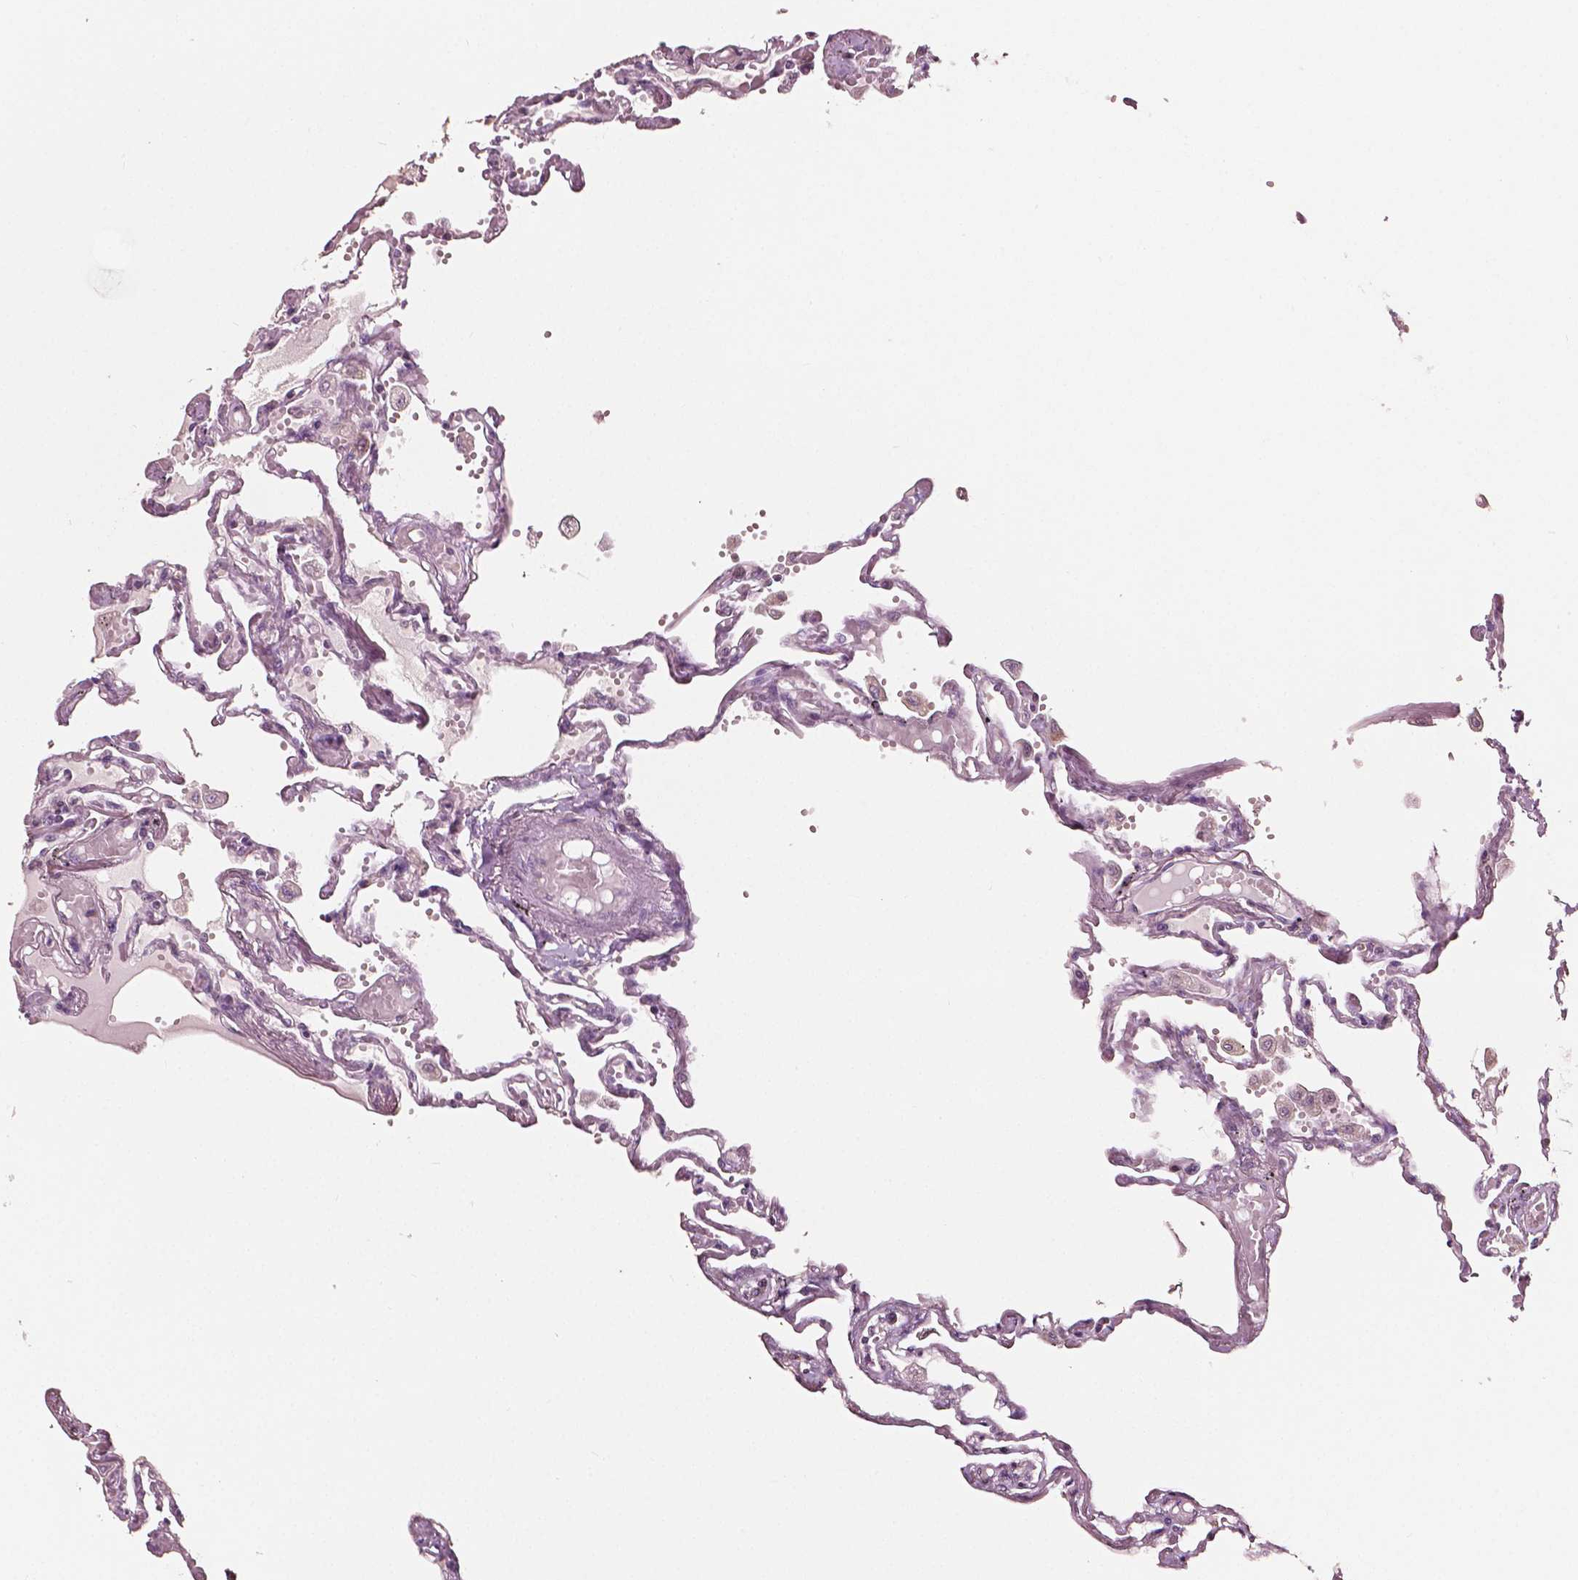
{"staining": {"intensity": "moderate", "quantity": "<25%", "location": "cytoplasmic/membranous"}, "tissue": "lung", "cell_type": "Alveolar cells", "image_type": "normal", "snomed": [{"axis": "morphology", "description": "Normal tissue, NOS"}, {"axis": "morphology", "description": "Adenocarcinoma, NOS"}, {"axis": "topography", "description": "Cartilage tissue"}, {"axis": "topography", "description": "Lung"}], "caption": "Alveolar cells display low levels of moderate cytoplasmic/membranous expression in about <25% of cells in unremarkable lung. (IHC, brightfield microscopy, high magnification).", "gene": "MCL1", "patient": {"sex": "female", "age": 67}}